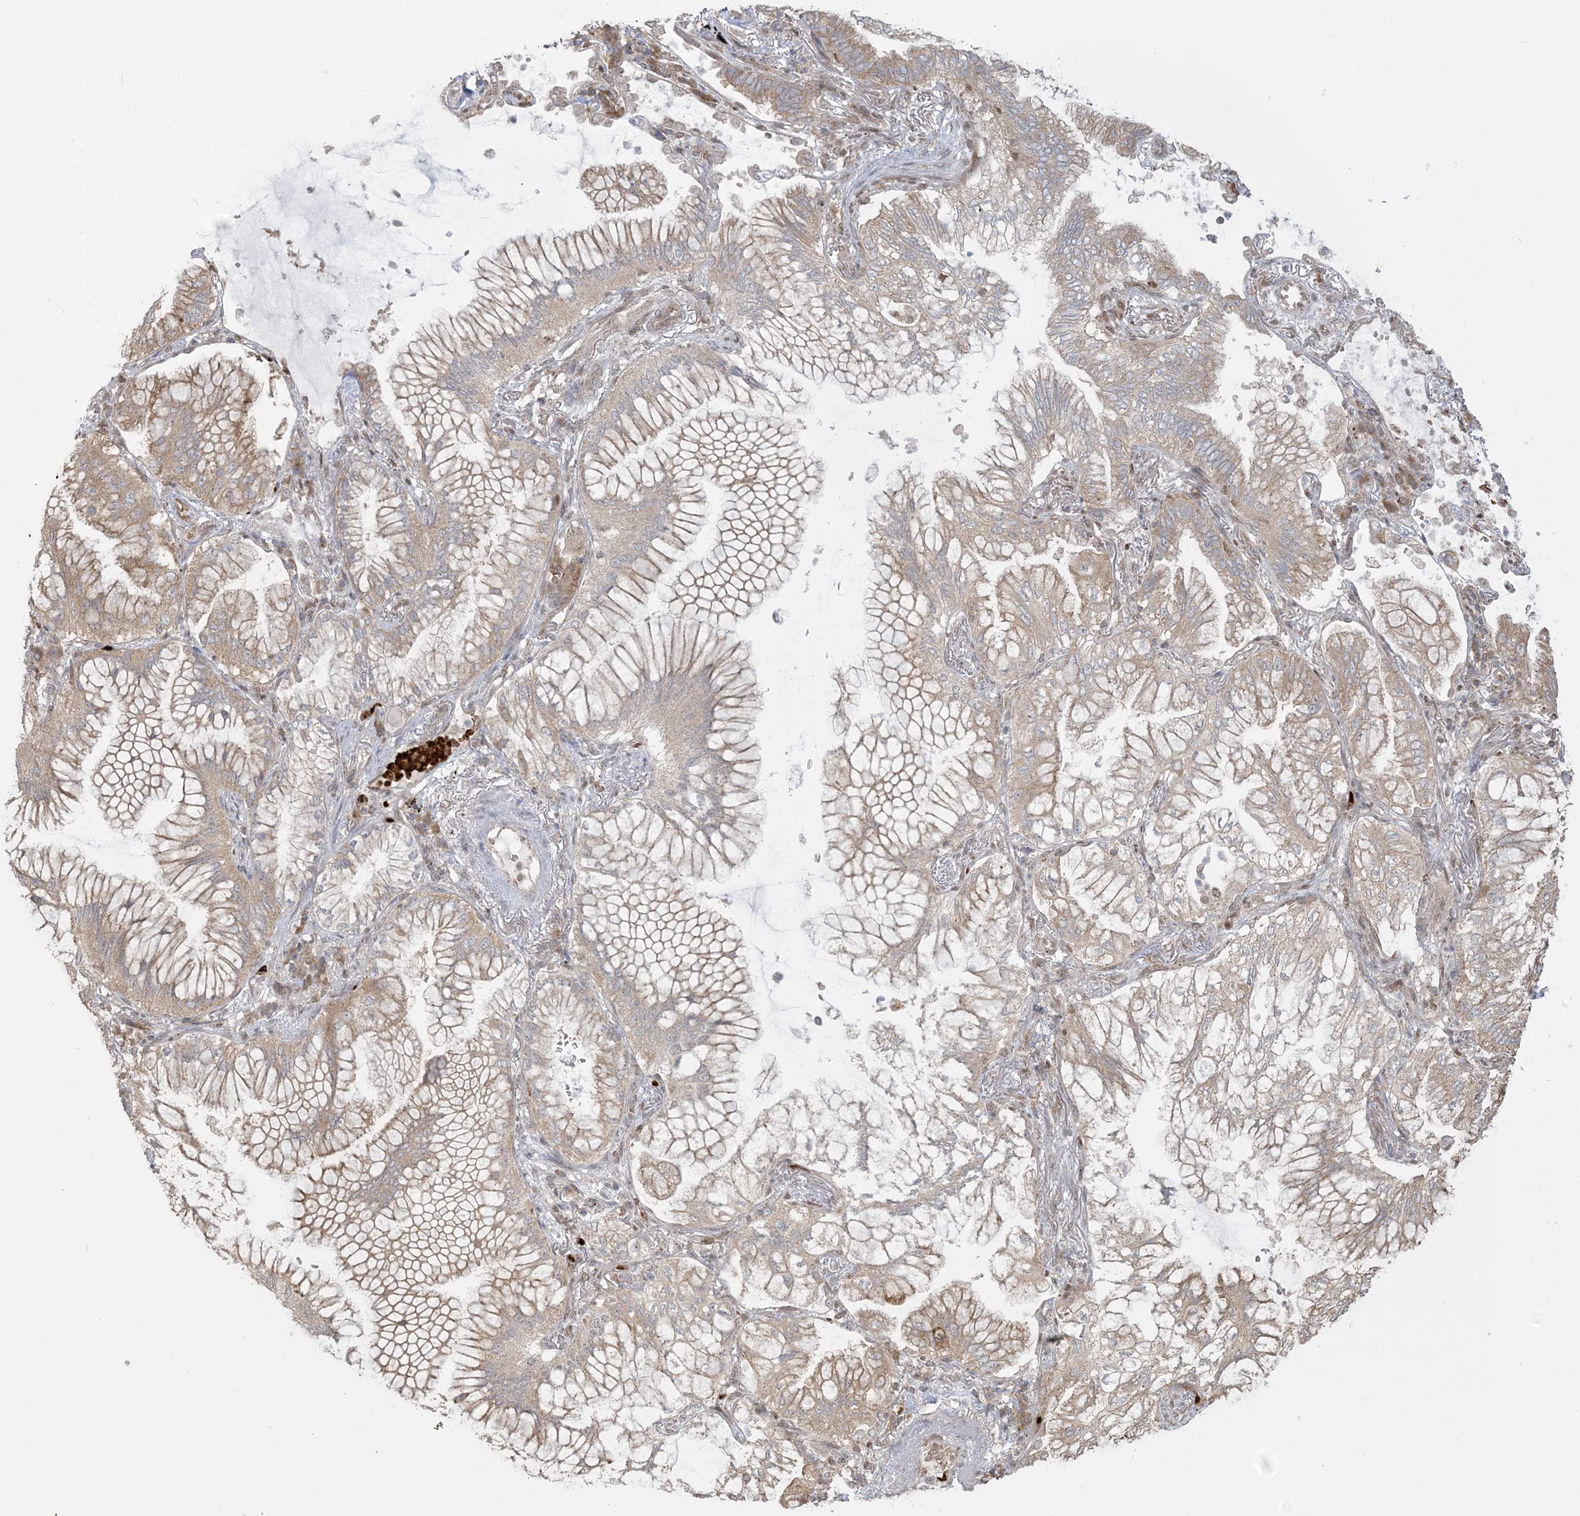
{"staining": {"intensity": "weak", "quantity": ">75%", "location": "cytoplasmic/membranous"}, "tissue": "lung cancer", "cell_type": "Tumor cells", "image_type": "cancer", "snomed": [{"axis": "morphology", "description": "Adenocarcinoma, NOS"}, {"axis": "topography", "description": "Lung"}], "caption": "Immunohistochemical staining of human lung adenocarcinoma displays low levels of weak cytoplasmic/membranous protein positivity in approximately >75% of tumor cells.", "gene": "ABCF3", "patient": {"sex": "female", "age": 70}}